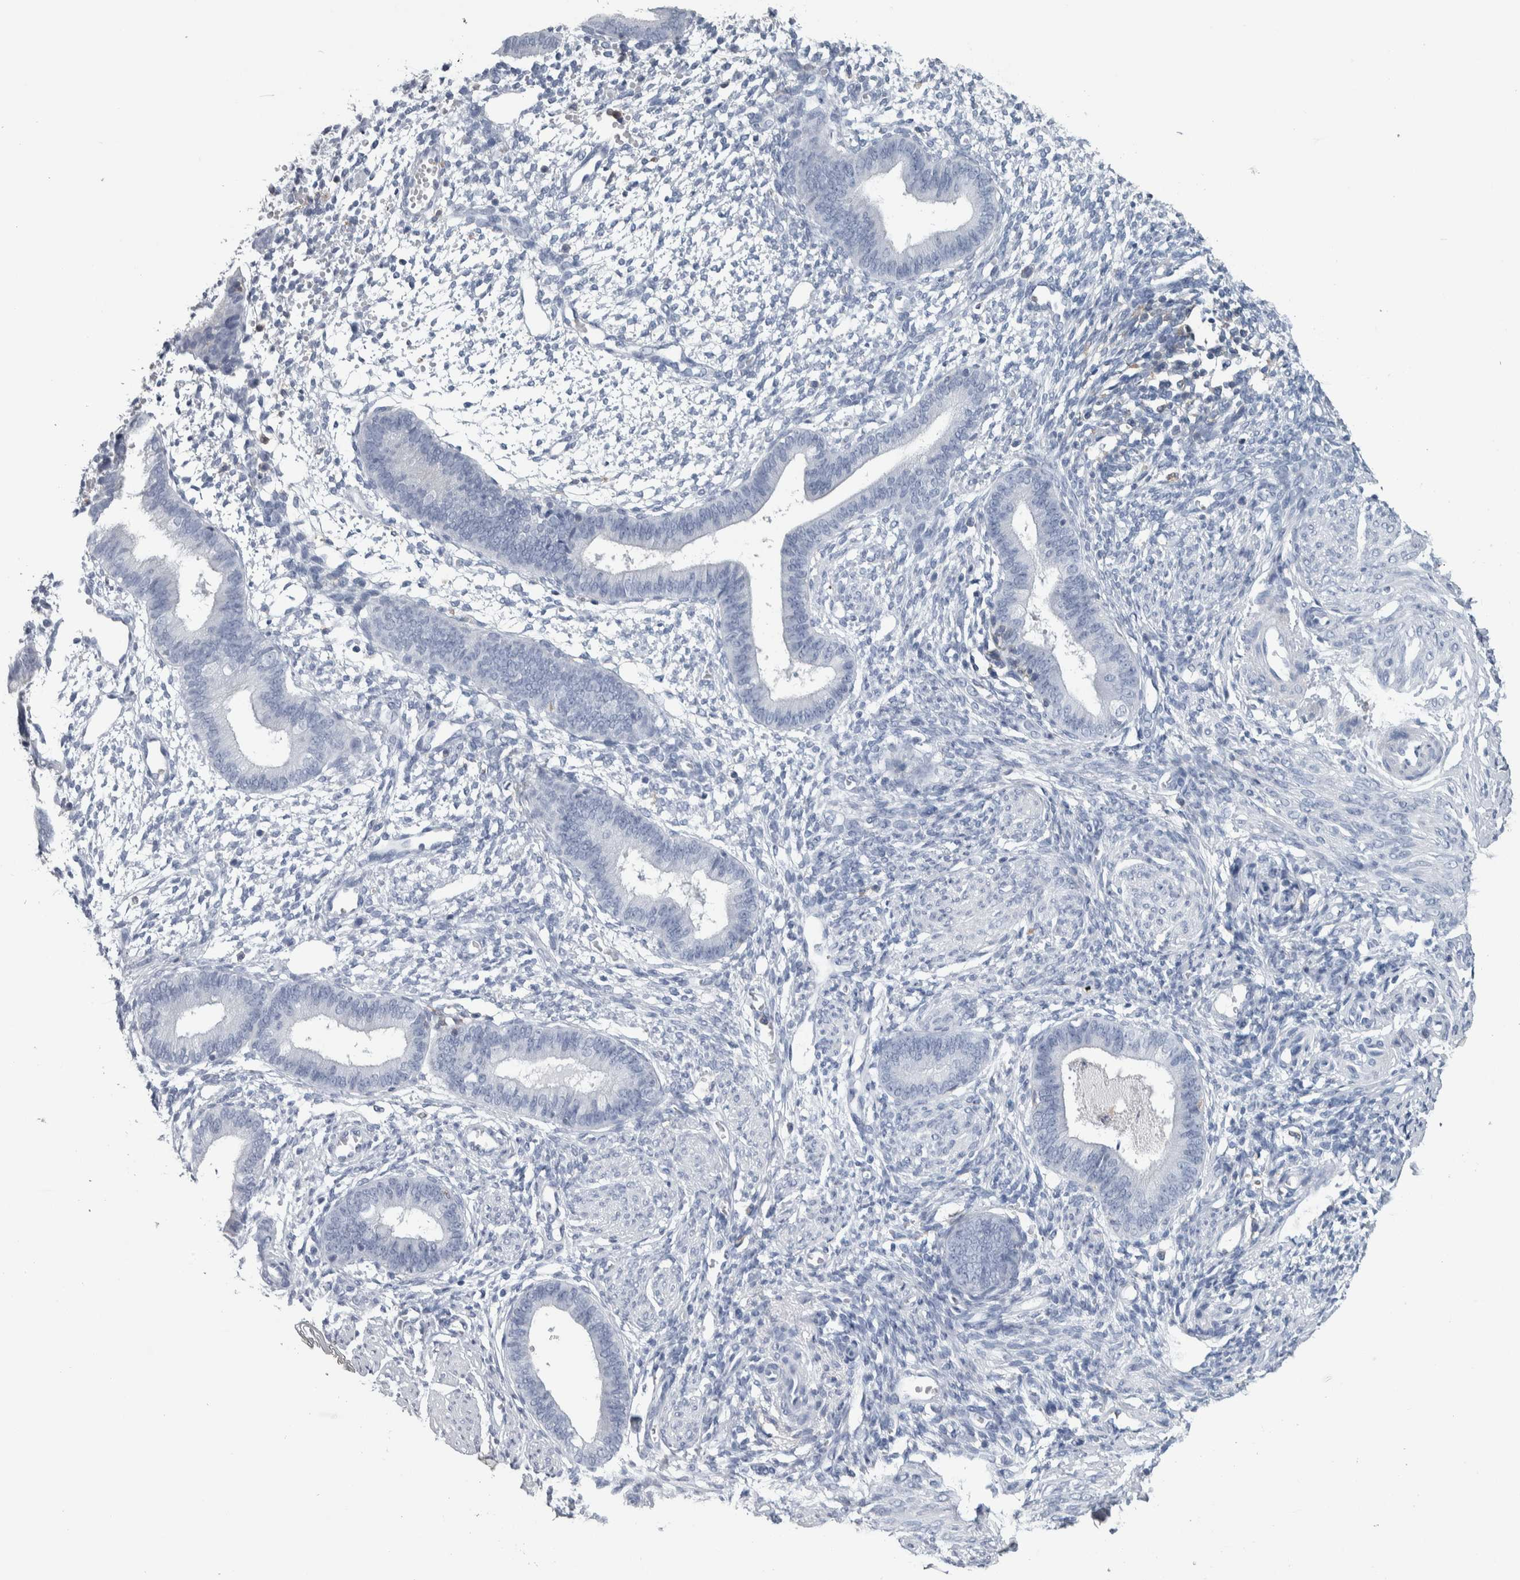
{"staining": {"intensity": "negative", "quantity": "none", "location": "none"}, "tissue": "endometrium", "cell_type": "Cells in endometrial stroma", "image_type": "normal", "snomed": [{"axis": "morphology", "description": "Normal tissue, NOS"}, {"axis": "topography", "description": "Endometrium"}], "caption": "This micrograph is of unremarkable endometrium stained with IHC to label a protein in brown with the nuclei are counter-stained blue. There is no expression in cells in endometrial stroma. The staining is performed using DAB (3,3'-diaminobenzidine) brown chromogen with nuclei counter-stained in using hematoxylin.", "gene": "SKAP2", "patient": {"sex": "female", "age": 46}}